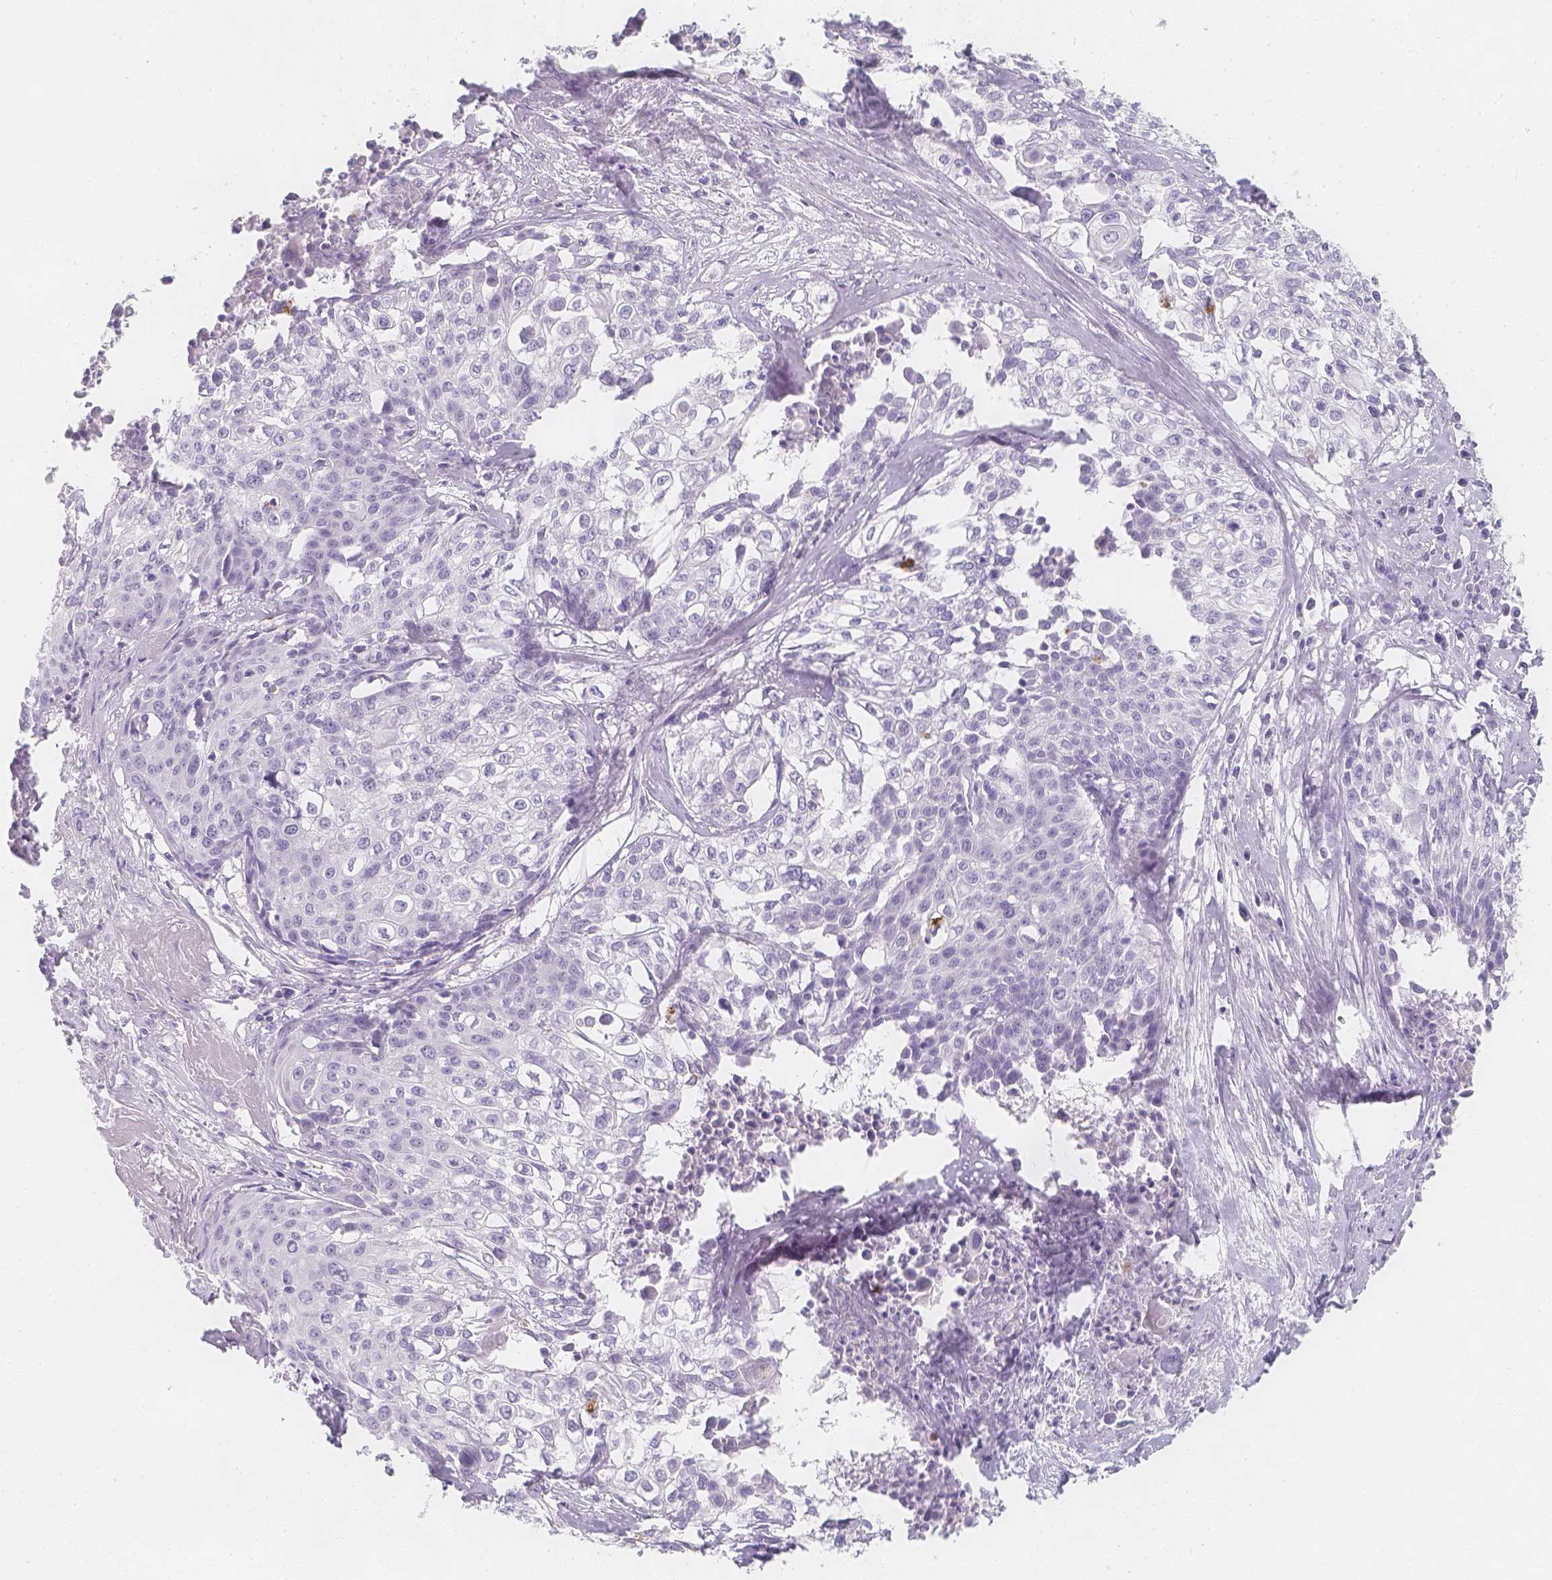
{"staining": {"intensity": "negative", "quantity": "none", "location": "none"}, "tissue": "cervical cancer", "cell_type": "Tumor cells", "image_type": "cancer", "snomed": [{"axis": "morphology", "description": "Squamous cell carcinoma, NOS"}, {"axis": "topography", "description": "Cervix"}], "caption": "Immunohistochemistry photomicrograph of neoplastic tissue: cervical cancer (squamous cell carcinoma) stained with DAB (3,3'-diaminobenzidine) displays no significant protein positivity in tumor cells.", "gene": "SLC18A1", "patient": {"sex": "female", "age": 39}}